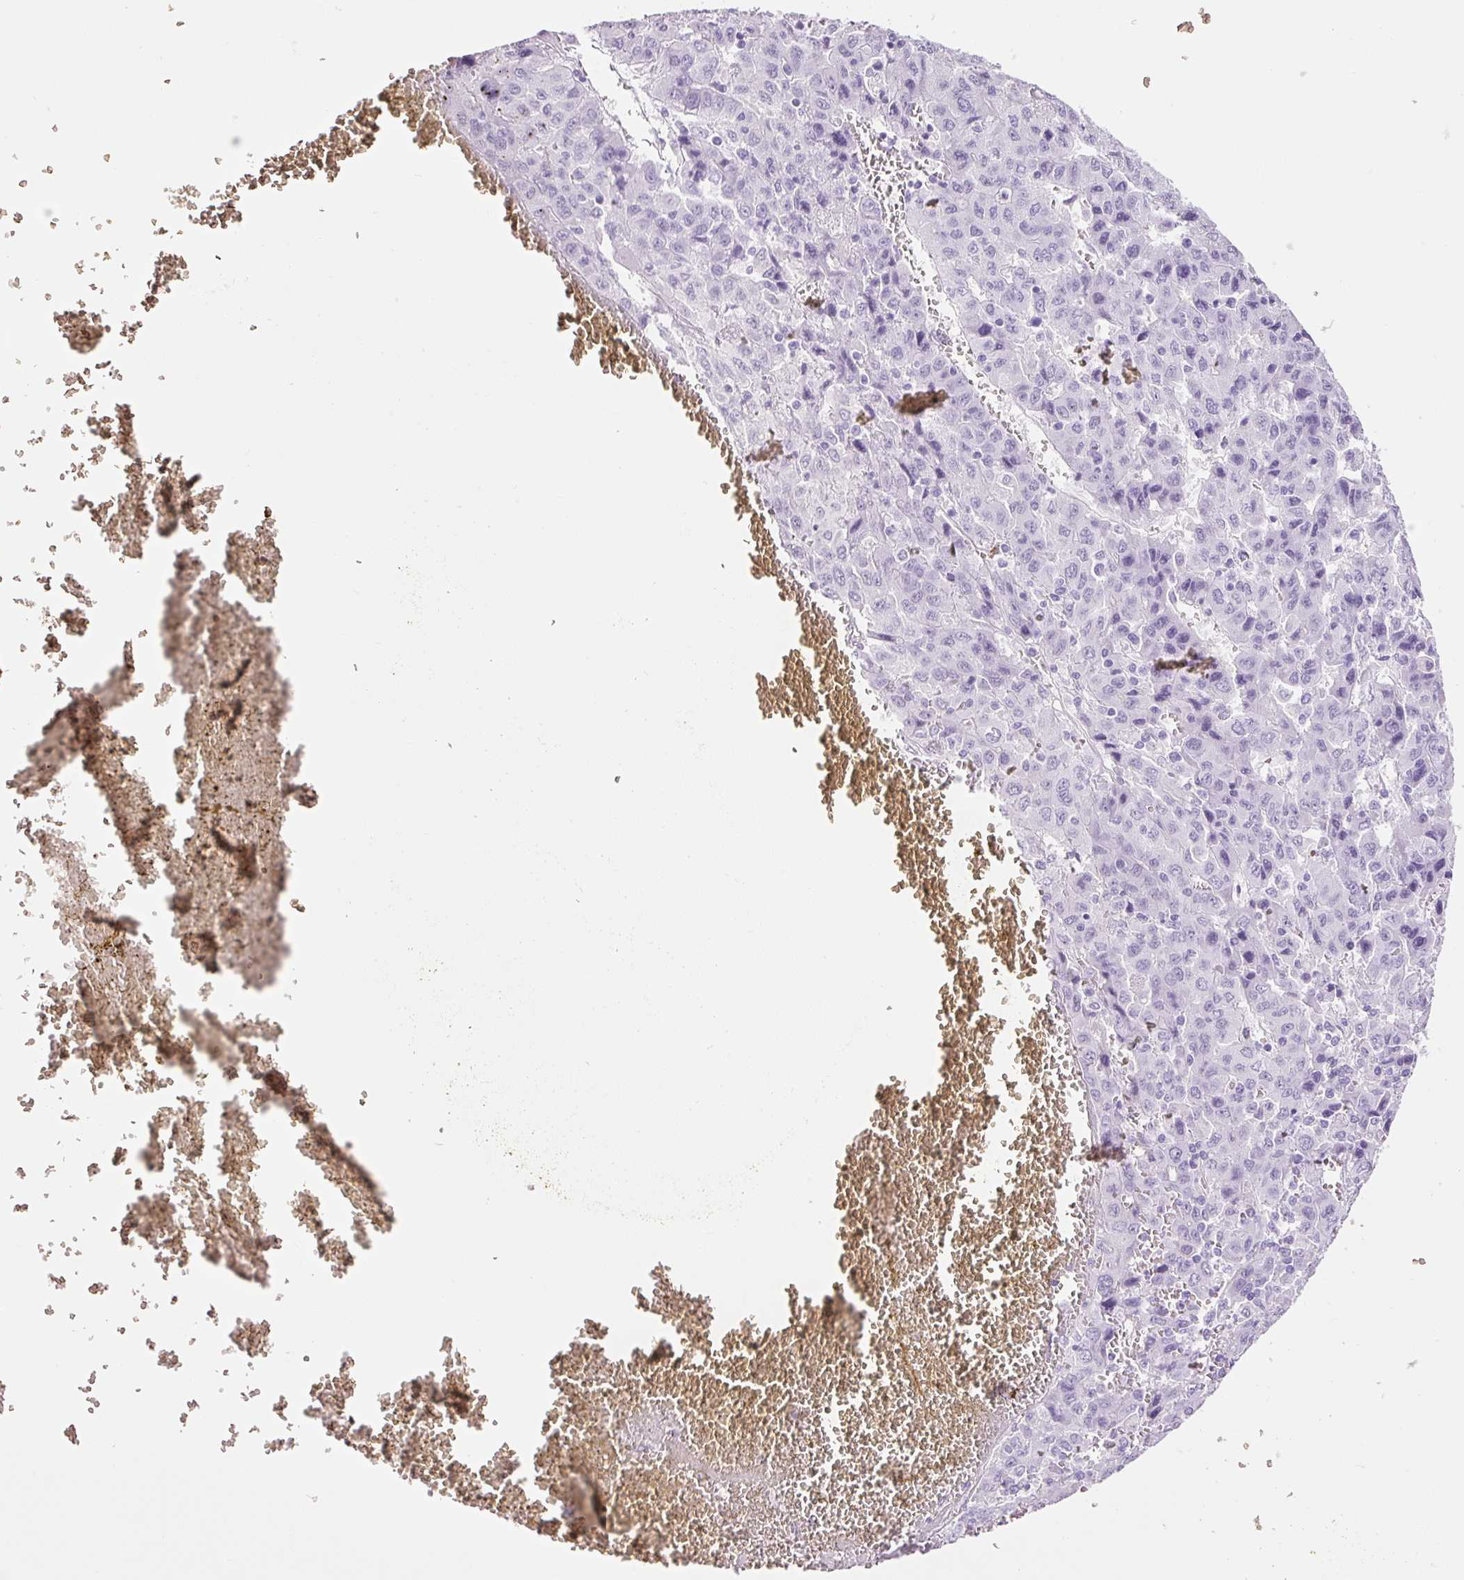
{"staining": {"intensity": "negative", "quantity": "none", "location": "none"}, "tissue": "liver cancer", "cell_type": "Tumor cells", "image_type": "cancer", "snomed": [{"axis": "morphology", "description": "Carcinoma, Hepatocellular, NOS"}, {"axis": "topography", "description": "Liver"}], "caption": "DAB (3,3'-diaminobenzidine) immunohistochemical staining of human hepatocellular carcinoma (liver) displays no significant expression in tumor cells.", "gene": "ADSS1", "patient": {"sex": "female", "age": 53}}